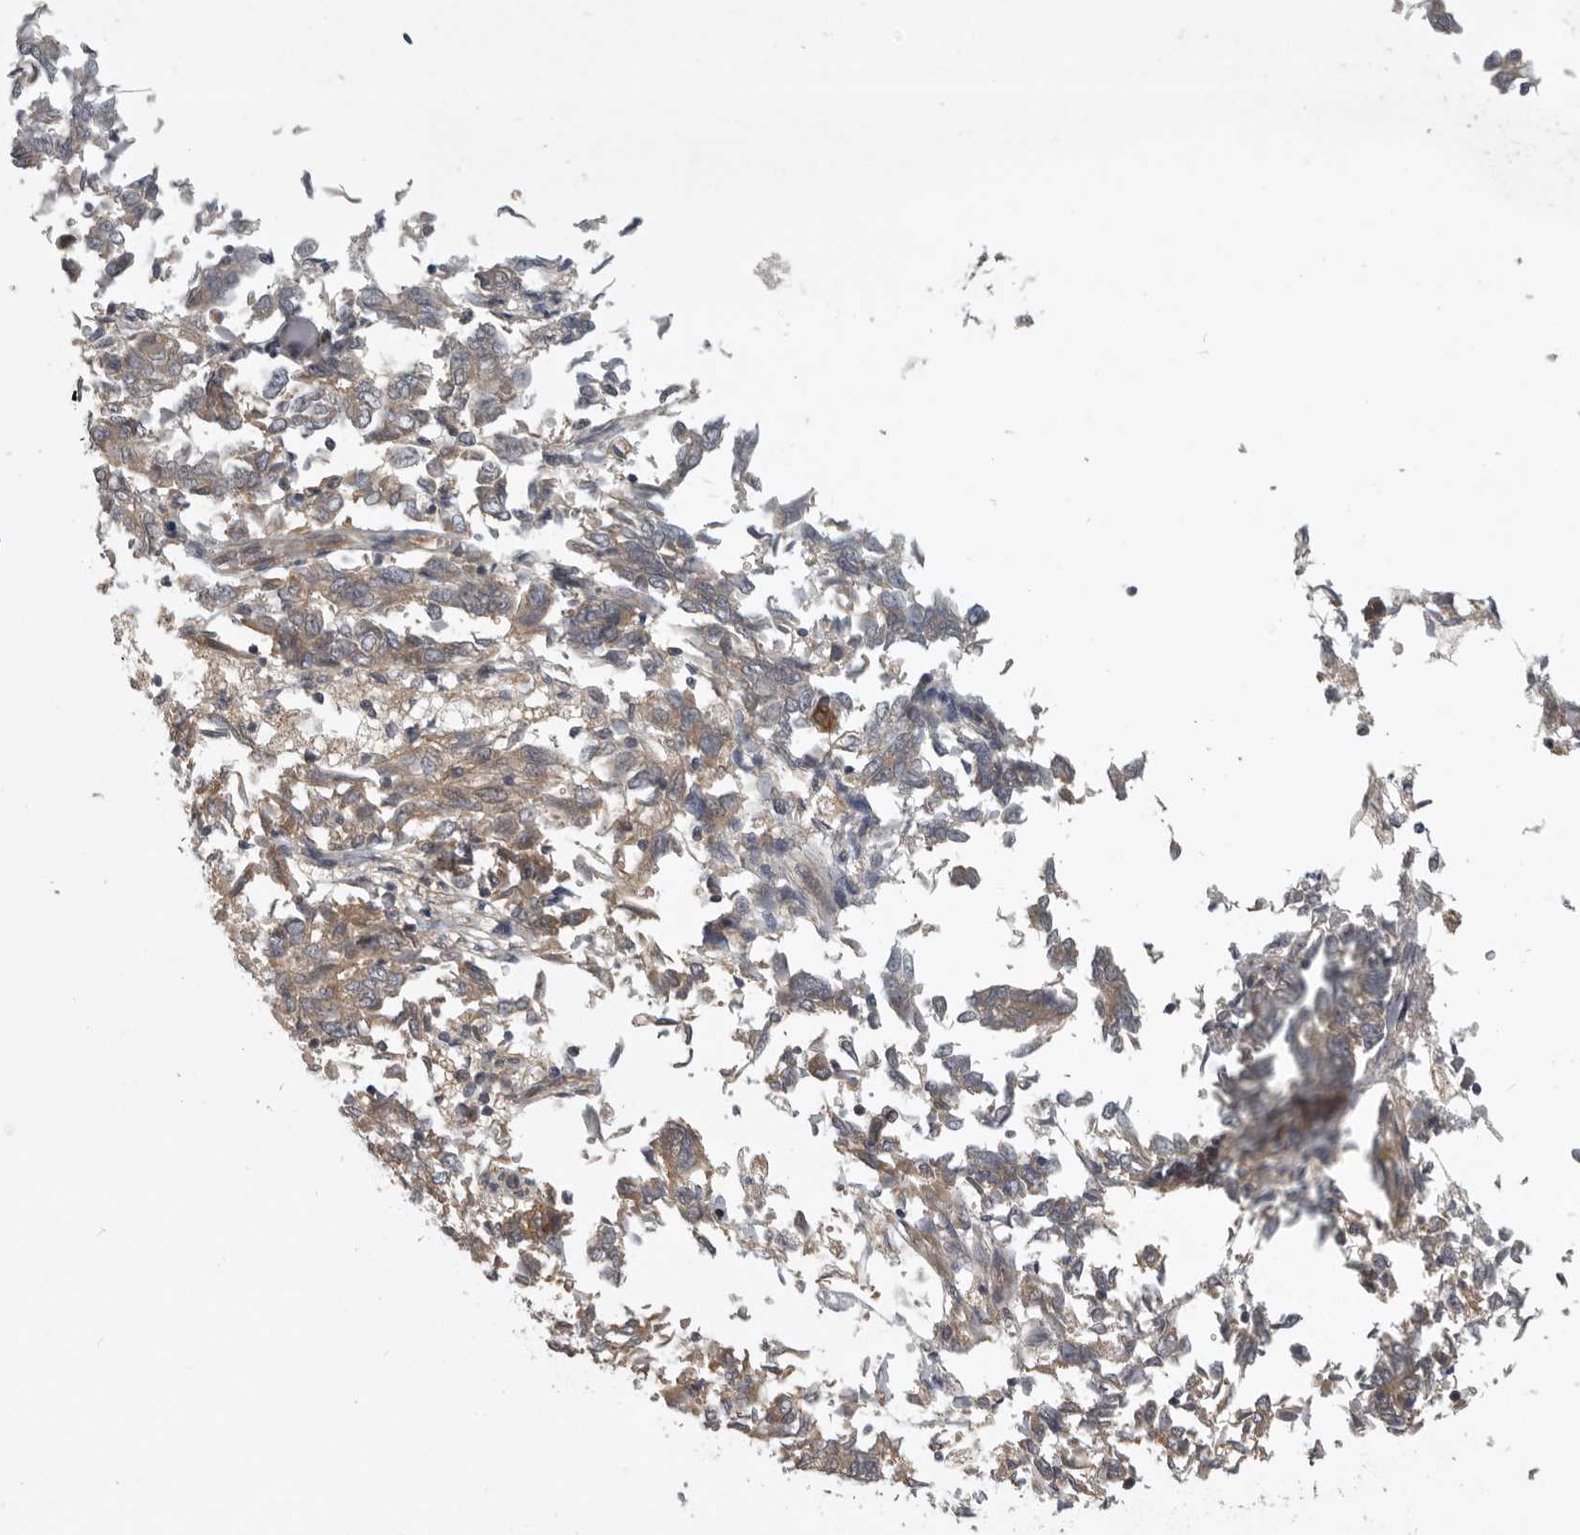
{"staining": {"intensity": "weak", "quantity": ">75%", "location": "cytoplasmic/membranous"}, "tissue": "endometrial cancer", "cell_type": "Tumor cells", "image_type": "cancer", "snomed": [{"axis": "morphology", "description": "Adenocarcinoma, NOS"}, {"axis": "topography", "description": "Endometrium"}], "caption": "Adenocarcinoma (endometrial) stained with IHC demonstrates weak cytoplasmic/membranous staining in about >75% of tumor cells. The protein is stained brown, and the nuclei are stained in blue (DAB (3,3'-diaminobenzidine) IHC with brightfield microscopy, high magnification).", "gene": "CUEDC1", "patient": {"sex": "female", "age": 80}}